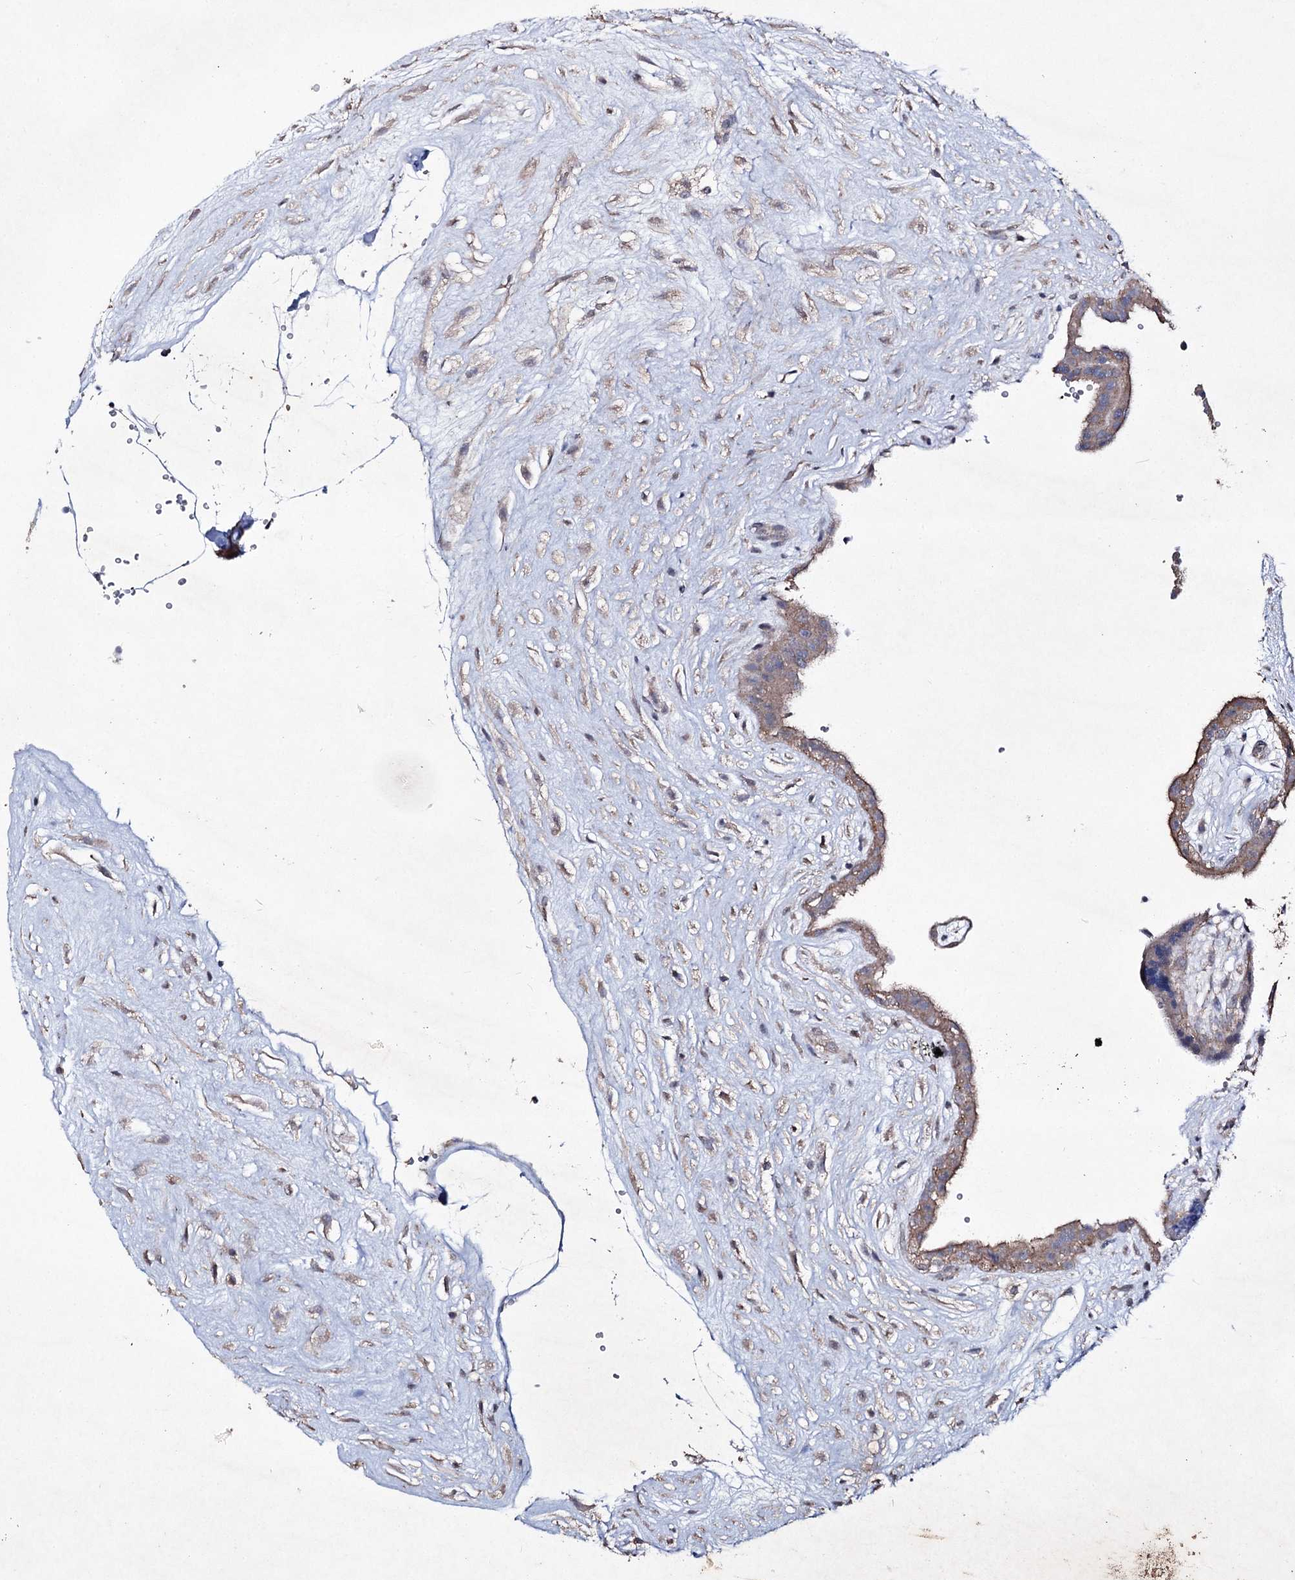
{"staining": {"intensity": "strong", "quantity": ">75%", "location": "cytoplasmic/membranous"}, "tissue": "placenta", "cell_type": "Trophoblastic cells", "image_type": "normal", "snomed": [{"axis": "morphology", "description": "Normal tissue, NOS"}, {"axis": "topography", "description": "Placenta"}], "caption": "This is a micrograph of IHC staining of unremarkable placenta, which shows strong positivity in the cytoplasmic/membranous of trophoblastic cells.", "gene": "SEMA4G", "patient": {"sex": "female", "age": 18}}